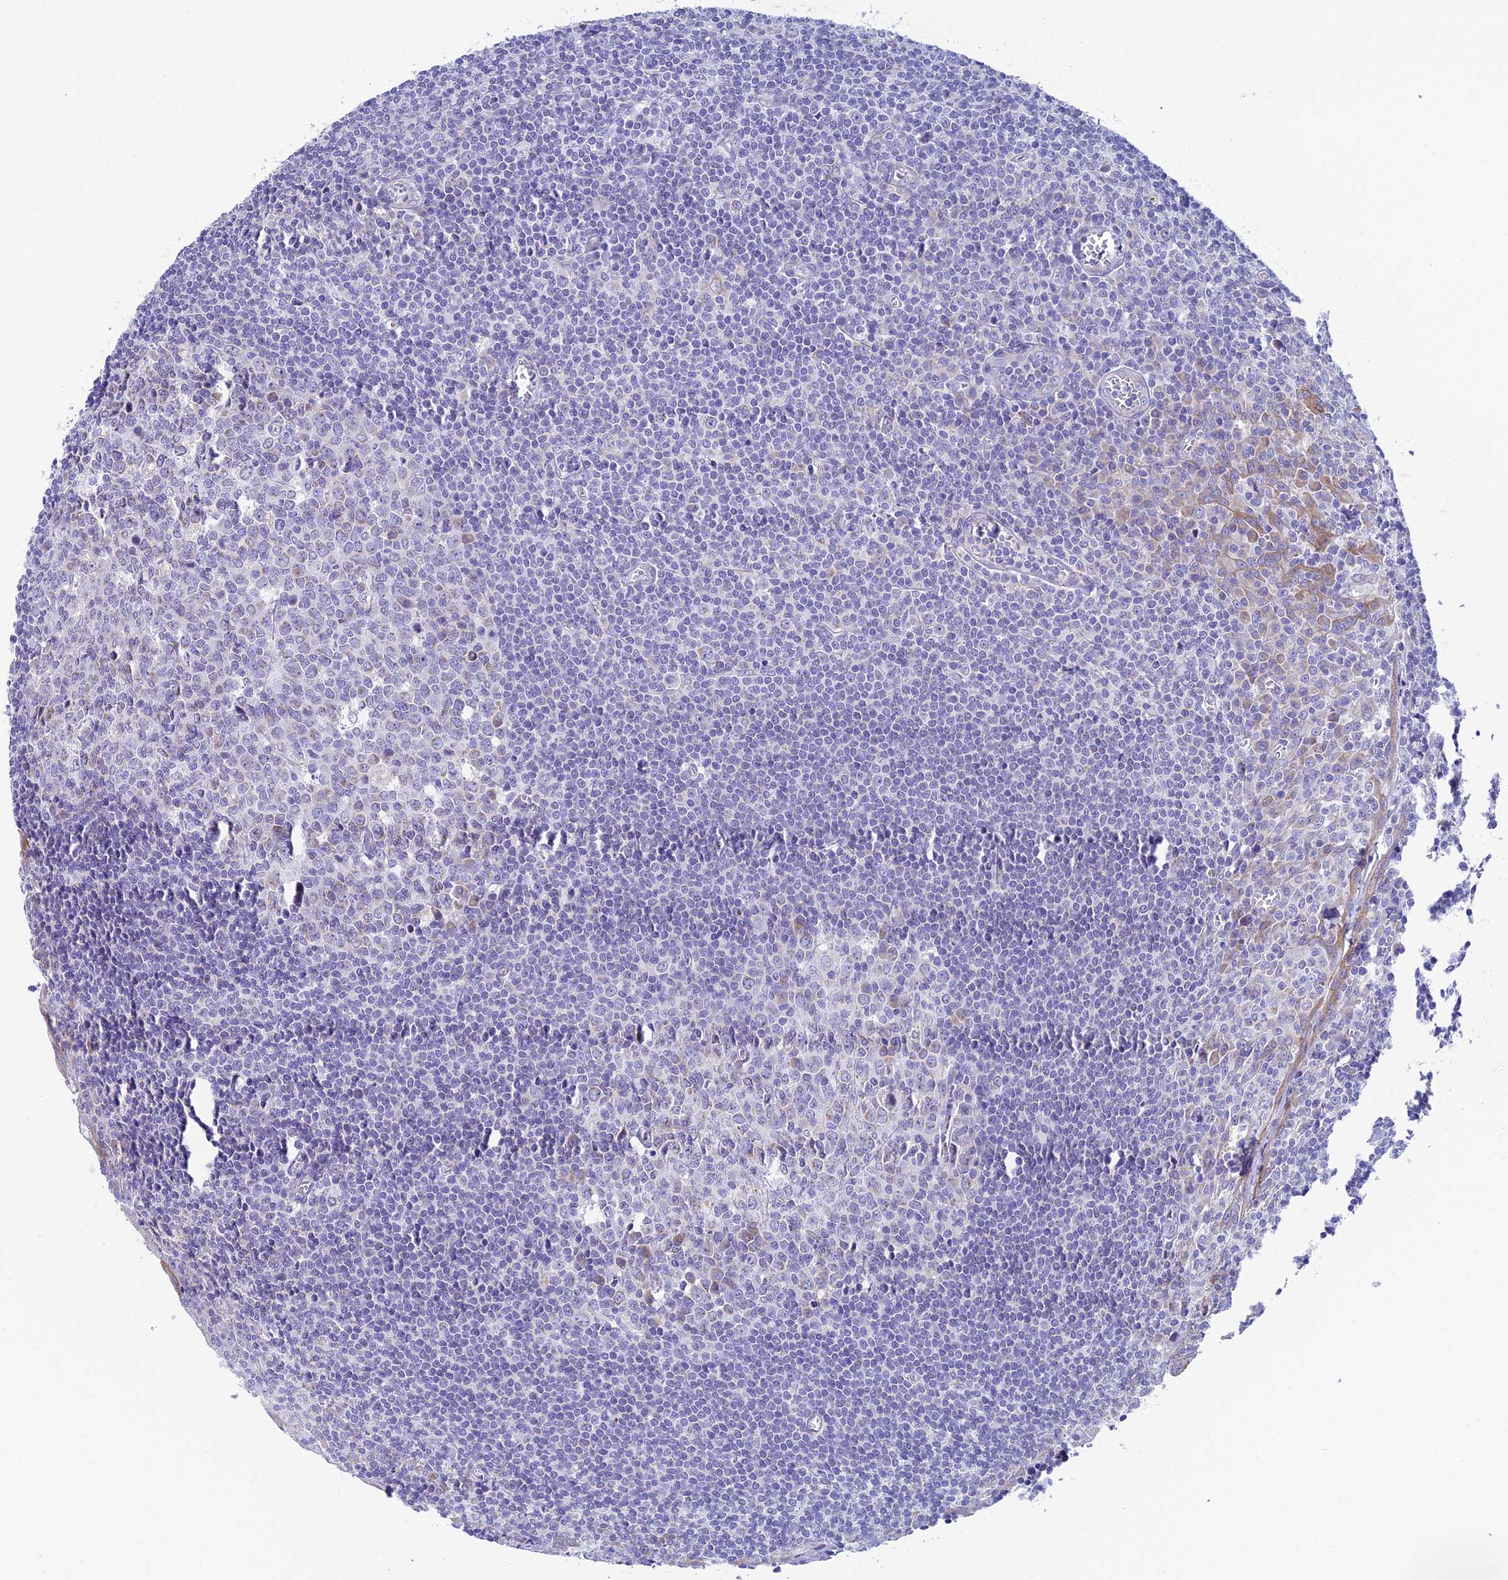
{"staining": {"intensity": "negative", "quantity": "none", "location": "none"}, "tissue": "tonsil", "cell_type": "Germinal center cells", "image_type": "normal", "snomed": [{"axis": "morphology", "description": "Normal tissue, NOS"}, {"axis": "topography", "description": "Tonsil"}], "caption": "This is a histopathology image of immunohistochemistry staining of benign tonsil, which shows no expression in germinal center cells. Brightfield microscopy of IHC stained with DAB (brown) and hematoxylin (blue), captured at high magnification.", "gene": "REEP4", "patient": {"sex": "male", "age": 27}}